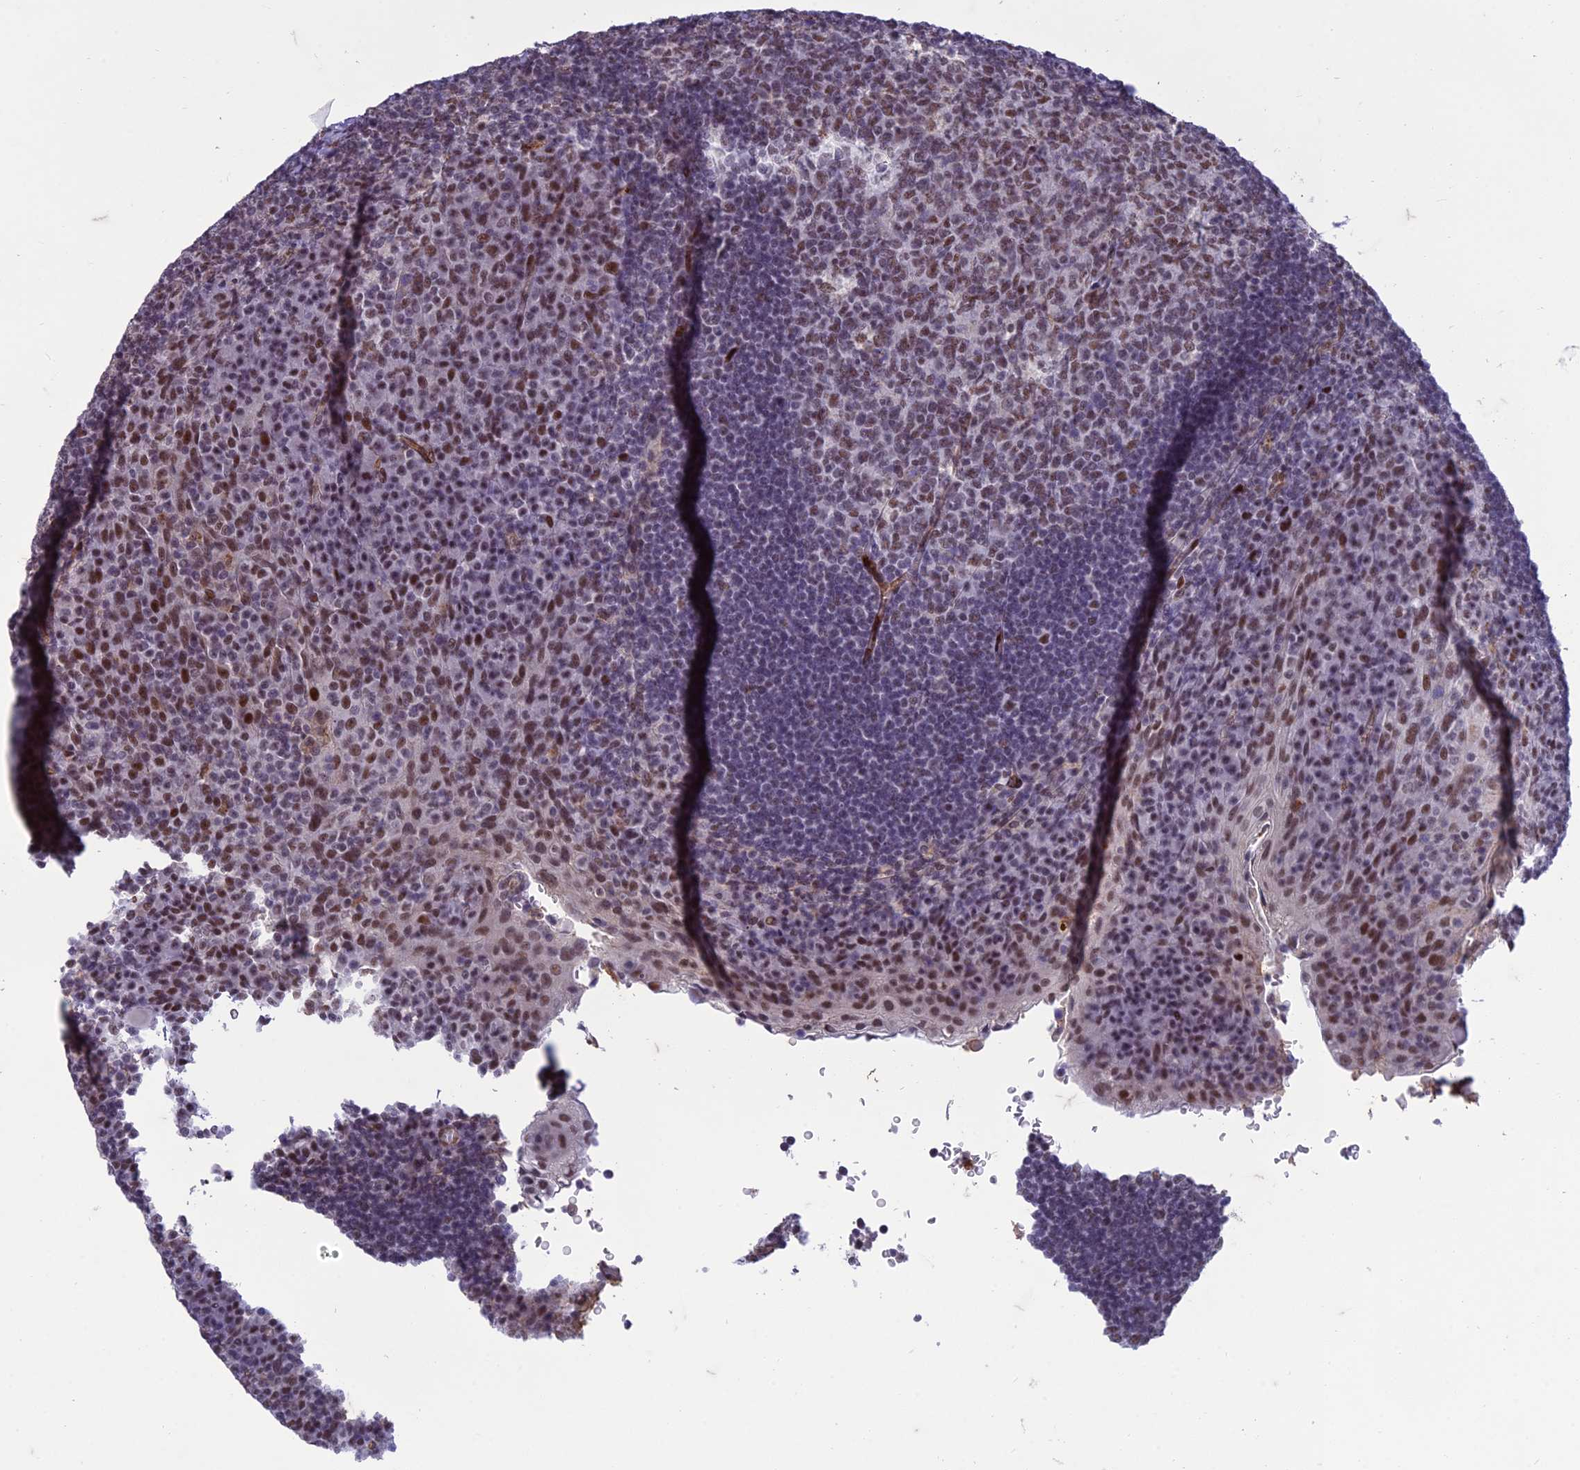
{"staining": {"intensity": "moderate", "quantity": ">75%", "location": "nuclear"}, "tissue": "tonsil", "cell_type": "Germinal center cells", "image_type": "normal", "snomed": [{"axis": "morphology", "description": "Normal tissue, NOS"}, {"axis": "topography", "description": "Tonsil"}], "caption": "A brown stain highlights moderate nuclear positivity of a protein in germinal center cells of unremarkable tonsil.", "gene": "RANBP3", "patient": {"sex": "male", "age": 17}}